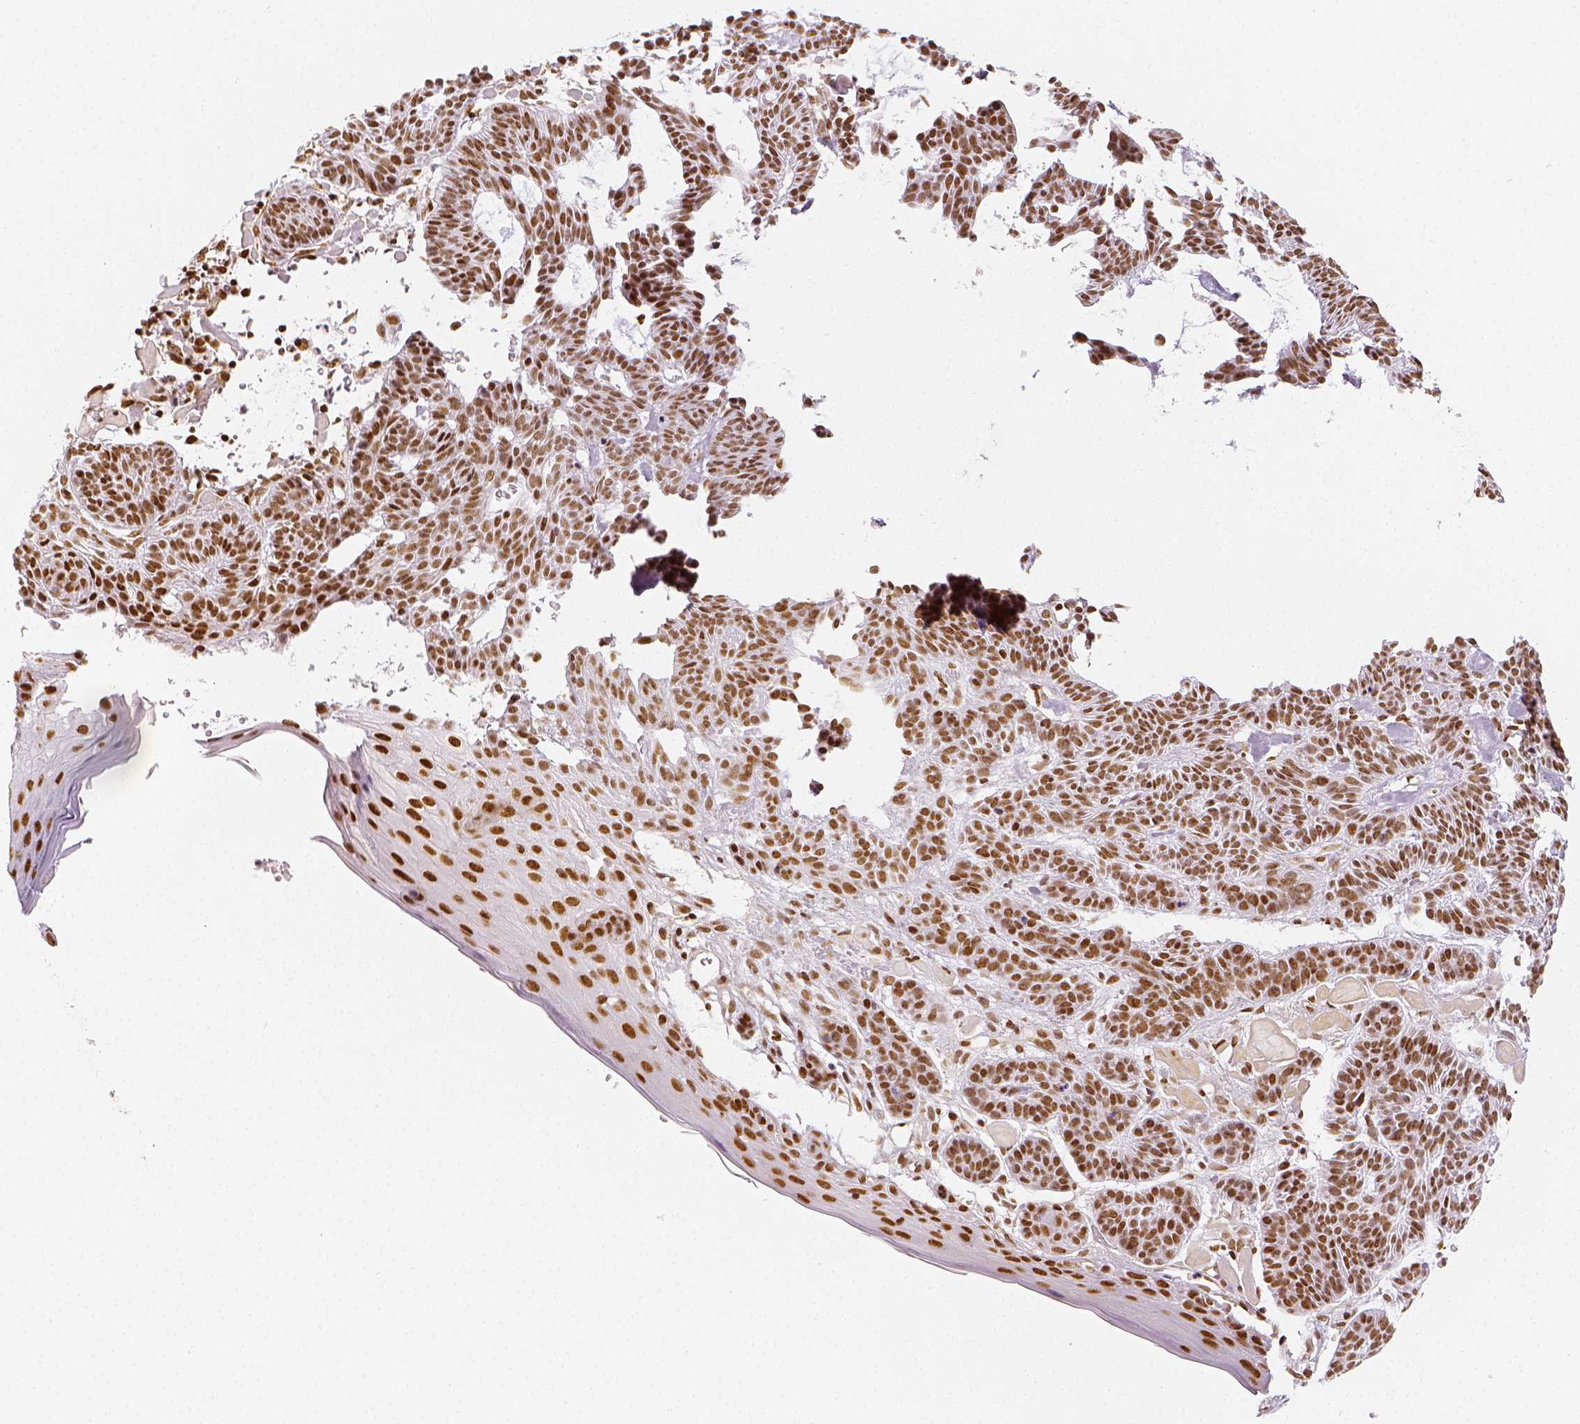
{"staining": {"intensity": "moderate", "quantity": ">75%", "location": "nuclear"}, "tissue": "skin cancer", "cell_type": "Tumor cells", "image_type": "cancer", "snomed": [{"axis": "morphology", "description": "Basal cell carcinoma"}, {"axis": "topography", "description": "Skin"}], "caption": "A high-resolution image shows IHC staining of skin basal cell carcinoma, which reveals moderate nuclear staining in approximately >75% of tumor cells.", "gene": "KDM5B", "patient": {"sex": "male", "age": 85}}